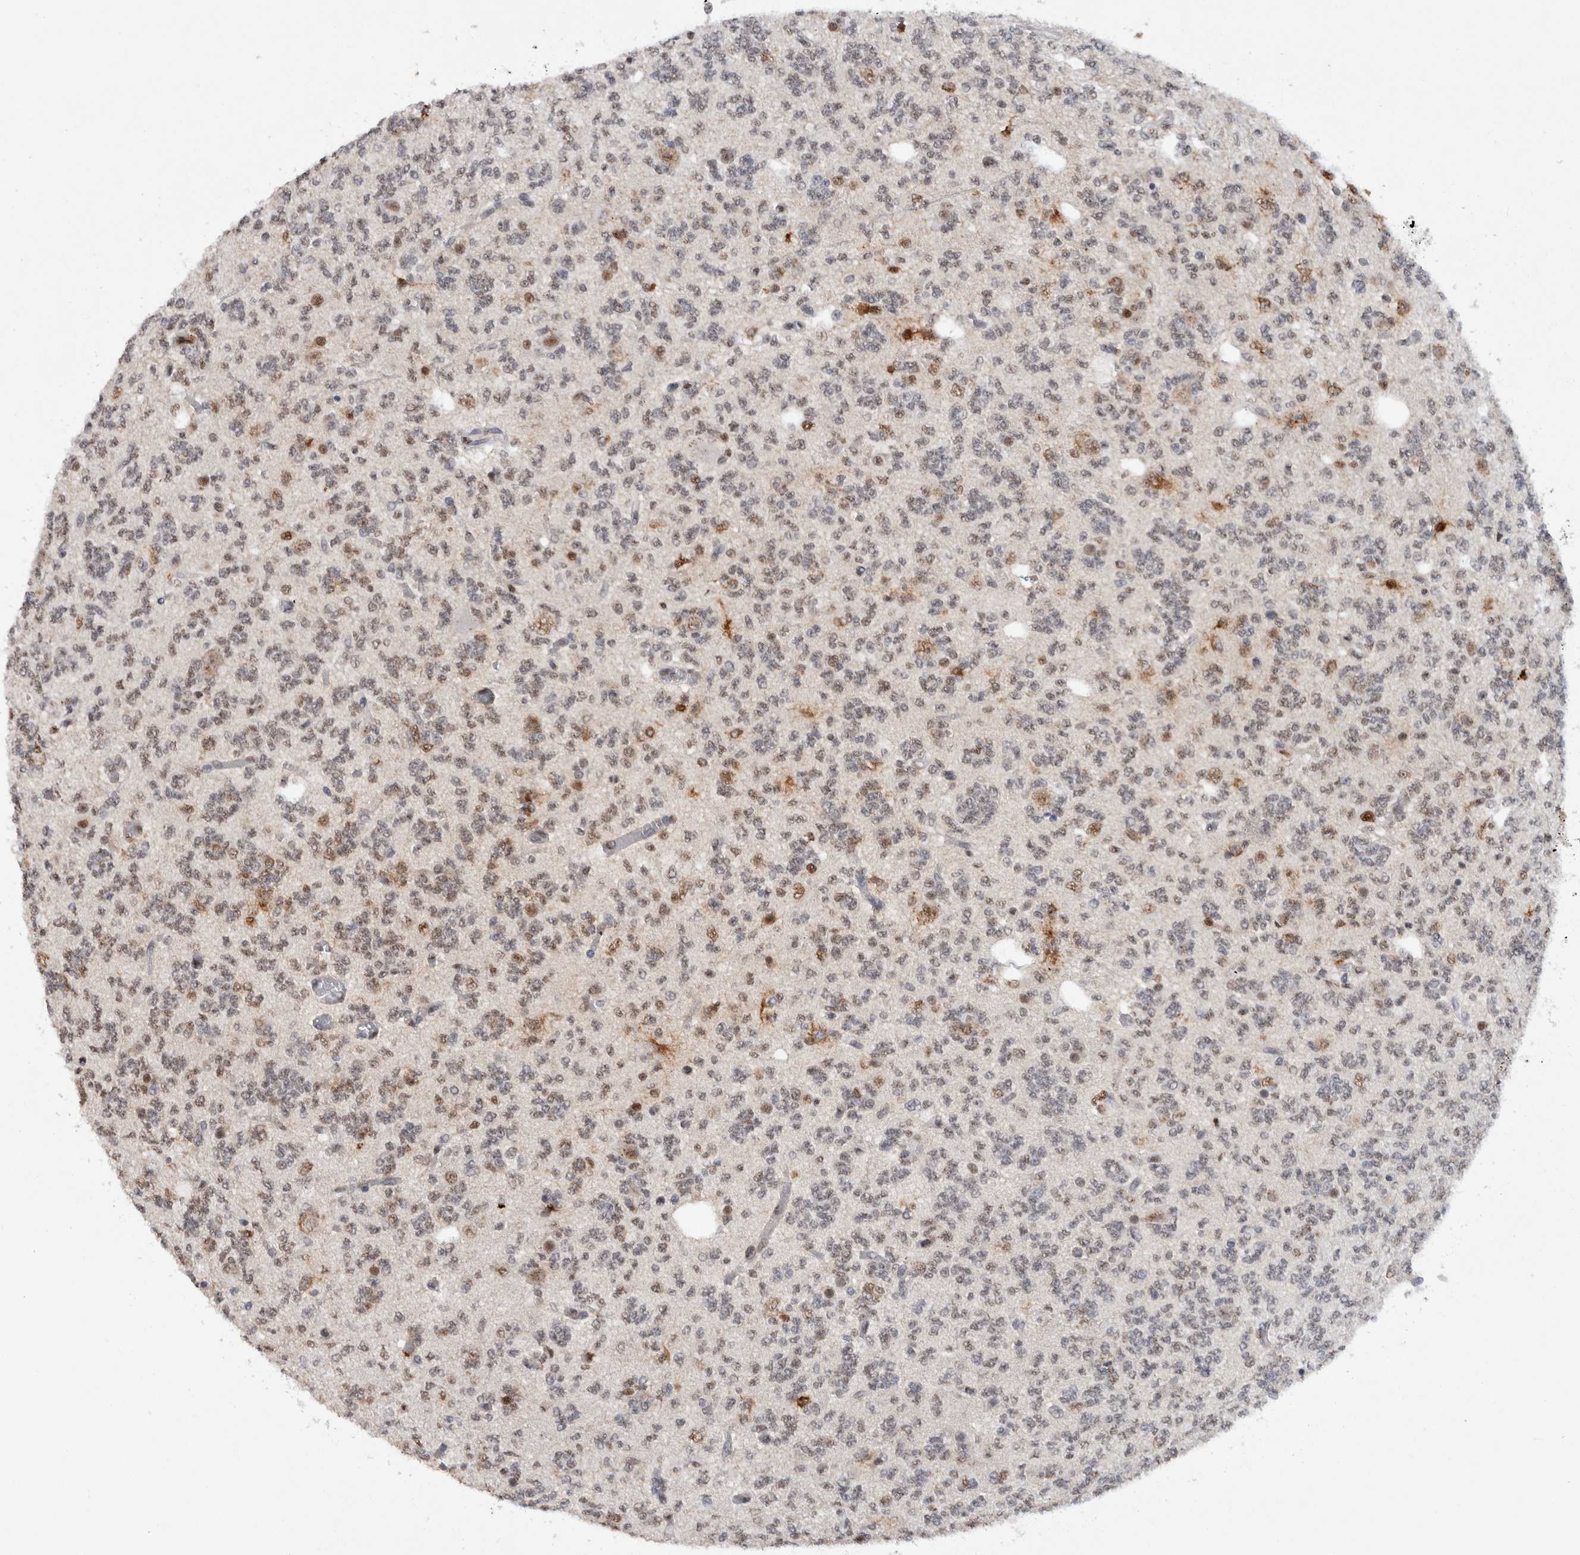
{"staining": {"intensity": "weak", "quantity": "25%-75%", "location": "nuclear"}, "tissue": "glioma", "cell_type": "Tumor cells", "image_type": "cancer", "snomed": [{"axis": "morphology", "description": "Glioma, malignant, Low grade"}, {"axis": "topography", "description": "Brain"}], "caption": "Immunohistochemistry (IHC) histopathology image of neoplastic tissue: malignant low-grade glioma stained using immunohistochemistry (IHC) displays low levels of weak protein expression localized specifically in the nuclear of tumor cells, appearing as a nuclear brown color.", "gene": "RPS6KA2", "patient": {"sex": "male", "age": 38}}